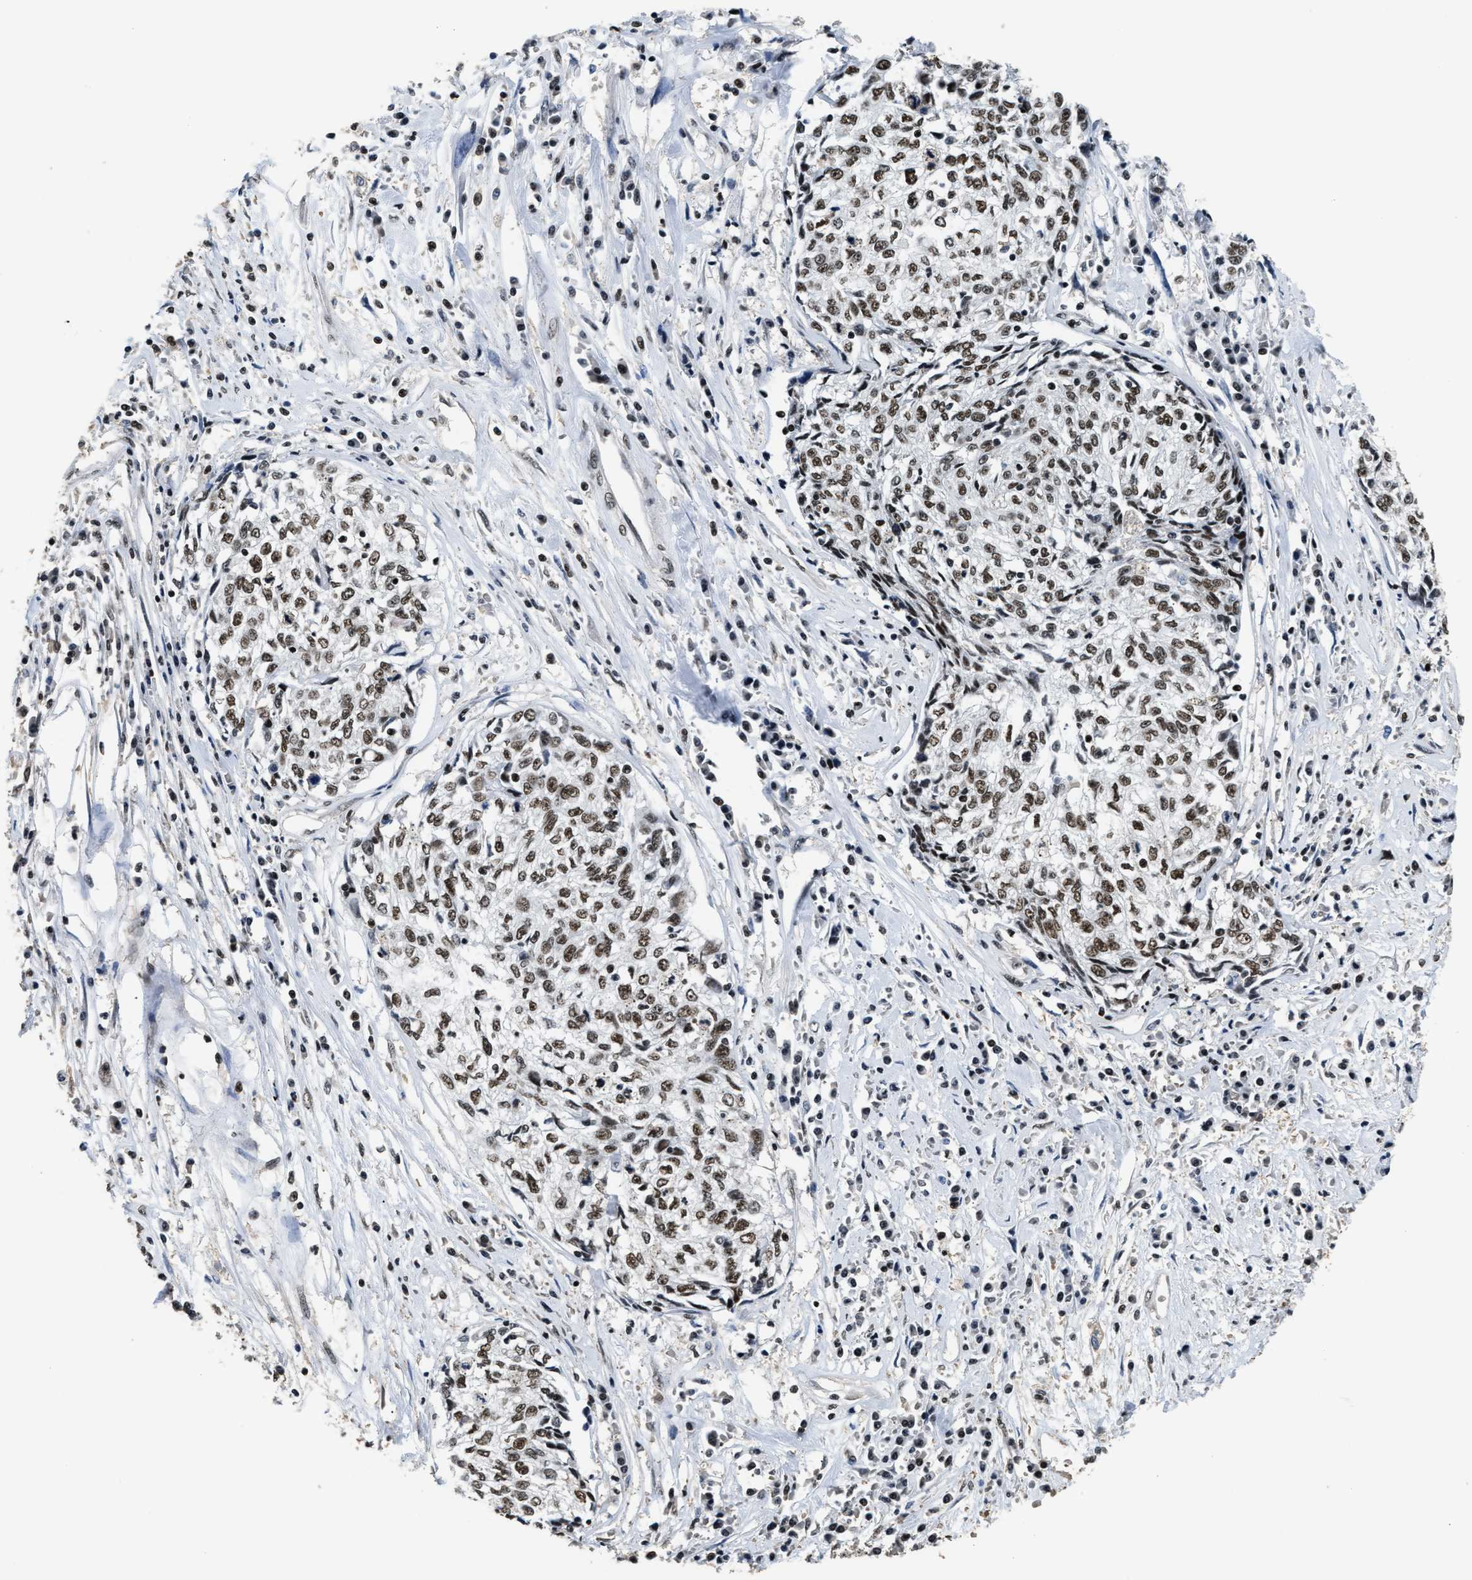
{"staining": {"intensity": "moderate", "quantity": ">75%", "location": "nuclear"}, "tissue": "cervical cancer", "cell_type": "Tumor cells", "image_type": "cancer", "snomed": [{"axis": "morphology", "description": "Squamous cell carcinoma, NOS"}, {"axis": "topography", "description": "Cervix"}], "caption": "The immunohistochemical stain highlights moderate nuclear staining in tumor cells of cervical cancer (squamous cell carcinoma) tissue.", "gene": "RAD21", "patient": {"sex": "female", "age": 57}}